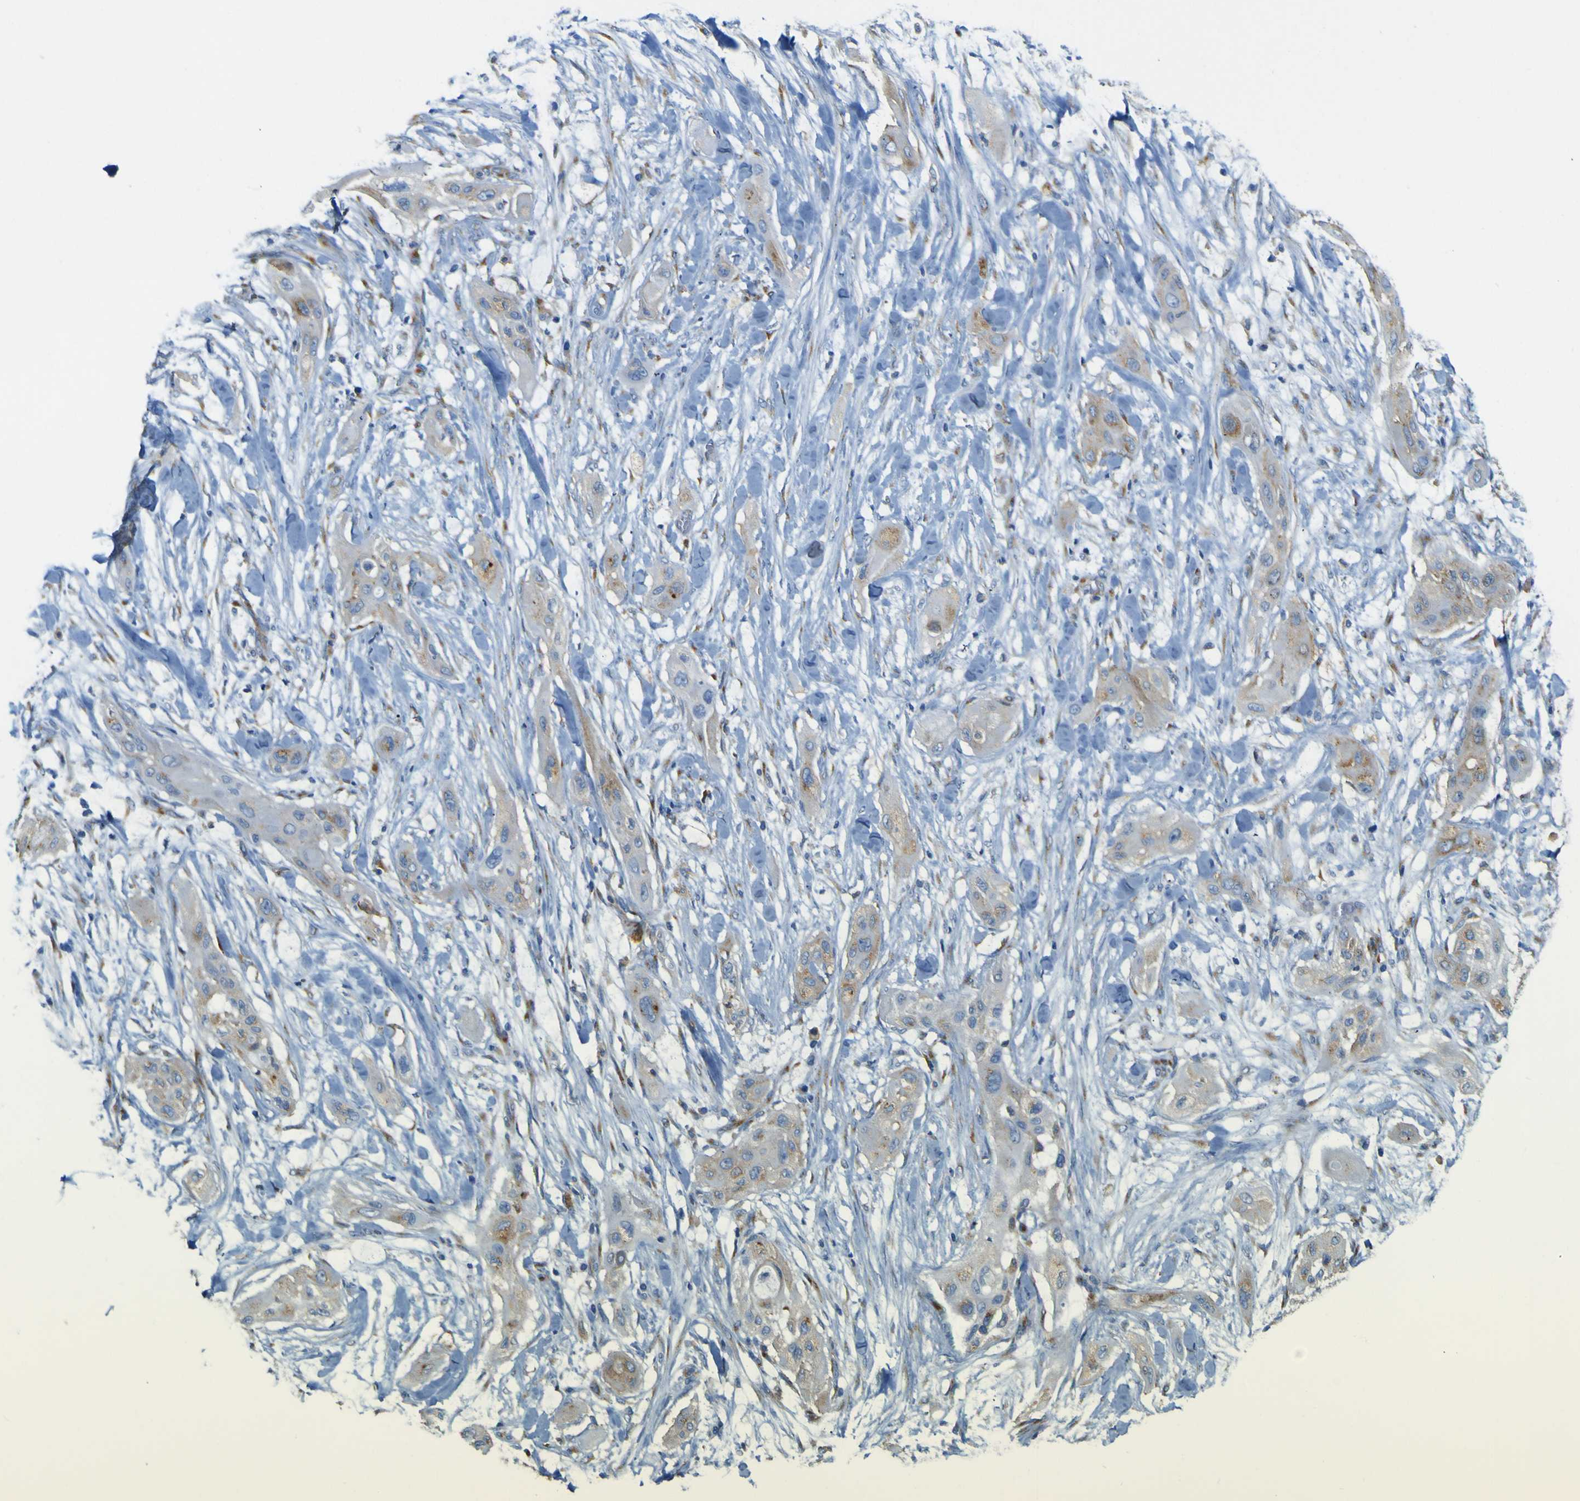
{"staining": {"intensity": "weak", "quantity": "<25%", "location": "cytoplasmic/membranous"}, "tissue": "lung cancer", "cell_type": "Tumor cells", "image_type": "cancer", "snomed": [{"axis": "morphology", "description": "Squamous cell carcinoma, NOS"}, {"axis": "topography", "description": "Lung"}], "caption": "An image of lung squamous cell carcinoma stained for a protein exhibits no brown staining in tumor cells.", "gene": "IGF2R", "patient": {"sex": "female", "age": 47}}